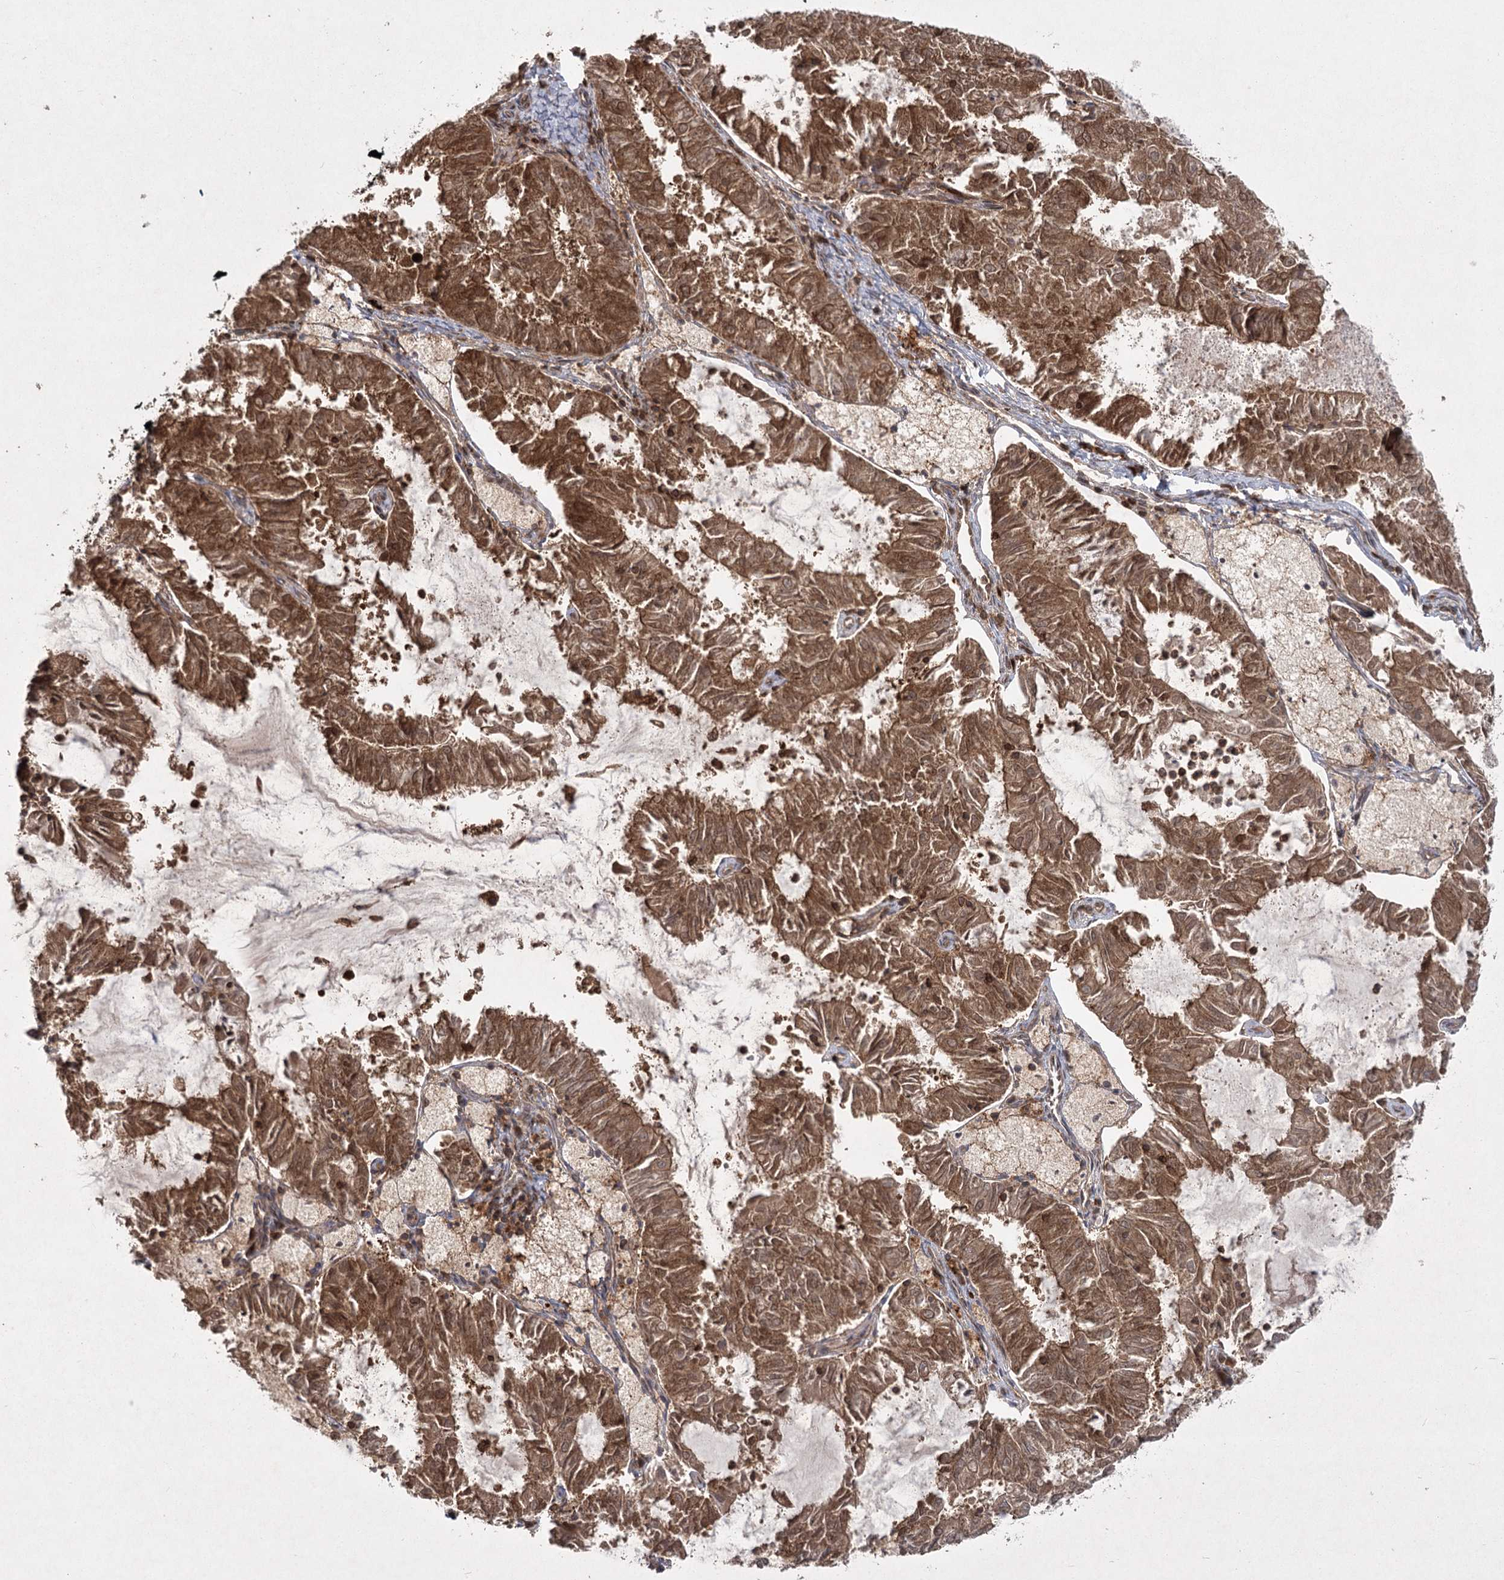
{"staining": {"intensity": "strong", "quantity": ">75%", "location": "cytoplasmic/membranous,nuclear"}, "tissue": "endometrial cancer", "cell_type": "Tumor cells", "image_type": "cancer", "snomed": [{"axis": "morphology", "description": "Adenocarcinoma, NOS"}, {"axis": "topography", "description": "Endometrium"}], "caption": "This histopathology image demonstrates immunohistochemistry (IHC) staining of endometrial cancer (adenocarcinoma), with high strong cytoplasmic/membranous and nuclear positivity in about >75% of tumor cells.", "gene": "MDFIC", "patient": {"sex": "female", "age": 57}}